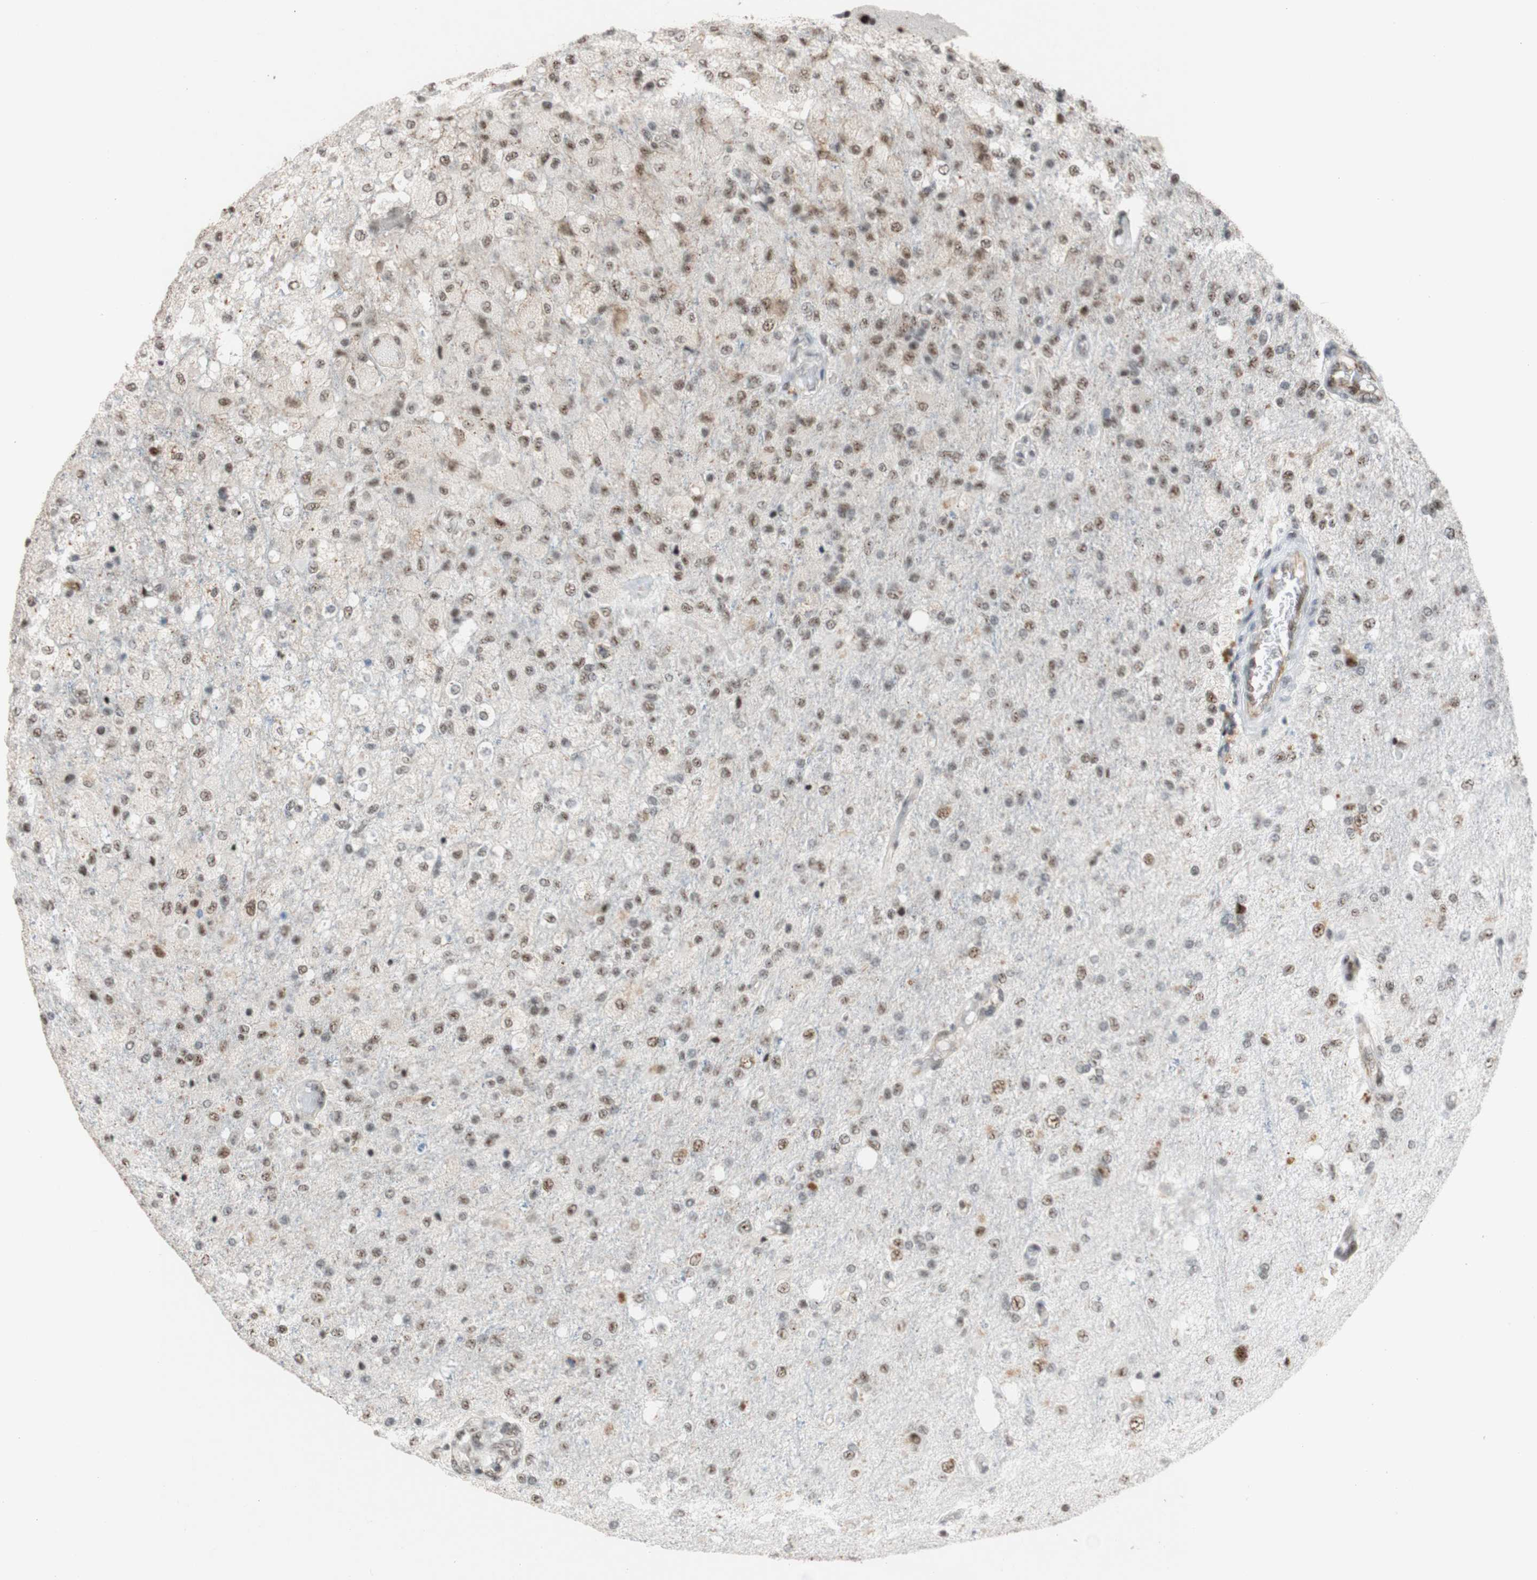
{"staining": {"intensity": "weak", "quantity": ">75%", "location": "nuclear"}, "tissue": "glioma", "cell_type": "Tumor cells", "image_type": "cancer", "snomed": [{"axis": "morphology", "description": "Normal tissue, NOS"}, {"axis": "morphology", "description": "Glioma, malignant, High grade"}, {"axis": "topography", "description": "Cerebral cortex"}], "caption": "There is low levels of weak nuclear positivity in tumor cells of malignant high-grade glioma, as demonstrated by immunohistochemical staining (brown color).", "gene": "SAP18", "patient": {"sex": "male", "age": 77}}